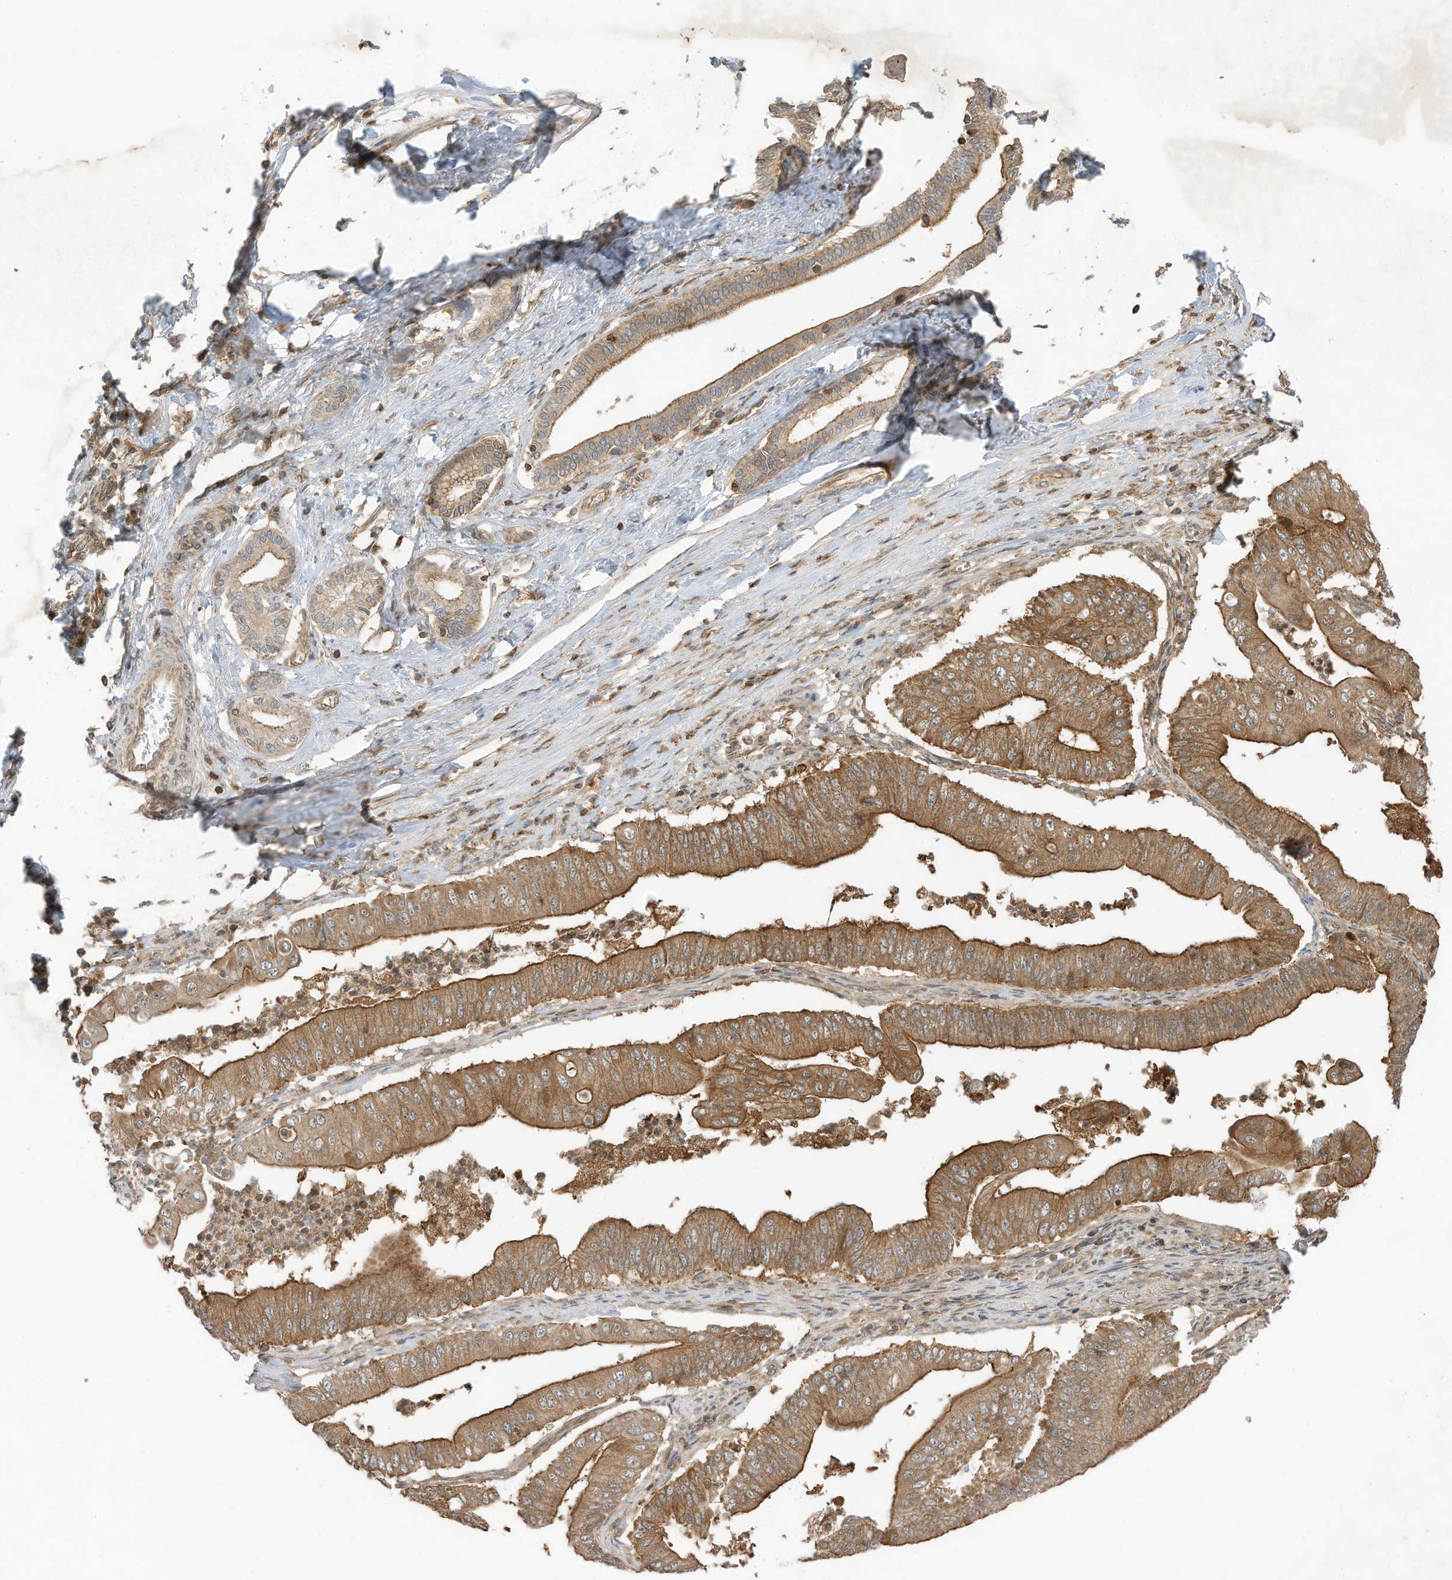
{"staining": {"intensity": "moderate", "quantity": ">75%", "location": "cytoplasmic/membranous"}, "tissue": "pancreatic cancer", "cell_type": "Tumor cells", "image_type": "cancer", "snomed": [{"axis": "morphology", "description": "Adenocarcinoma, NOS"}, {"axis": "topography", "description": "Pancreas"}], "caption": "Immunohistochemical staining of human pancreatic adenocarcinoma demonstrates medium levels of moderate cytoplasmic/membranous positivity in approximately >75% of tumor cells. (DAB (3,3'-diaminobenzidine) IHC with brightfield microscopy, high magnification).", "gene": "SLC25A12", "patient": {"sex": "female", "age": 77}}